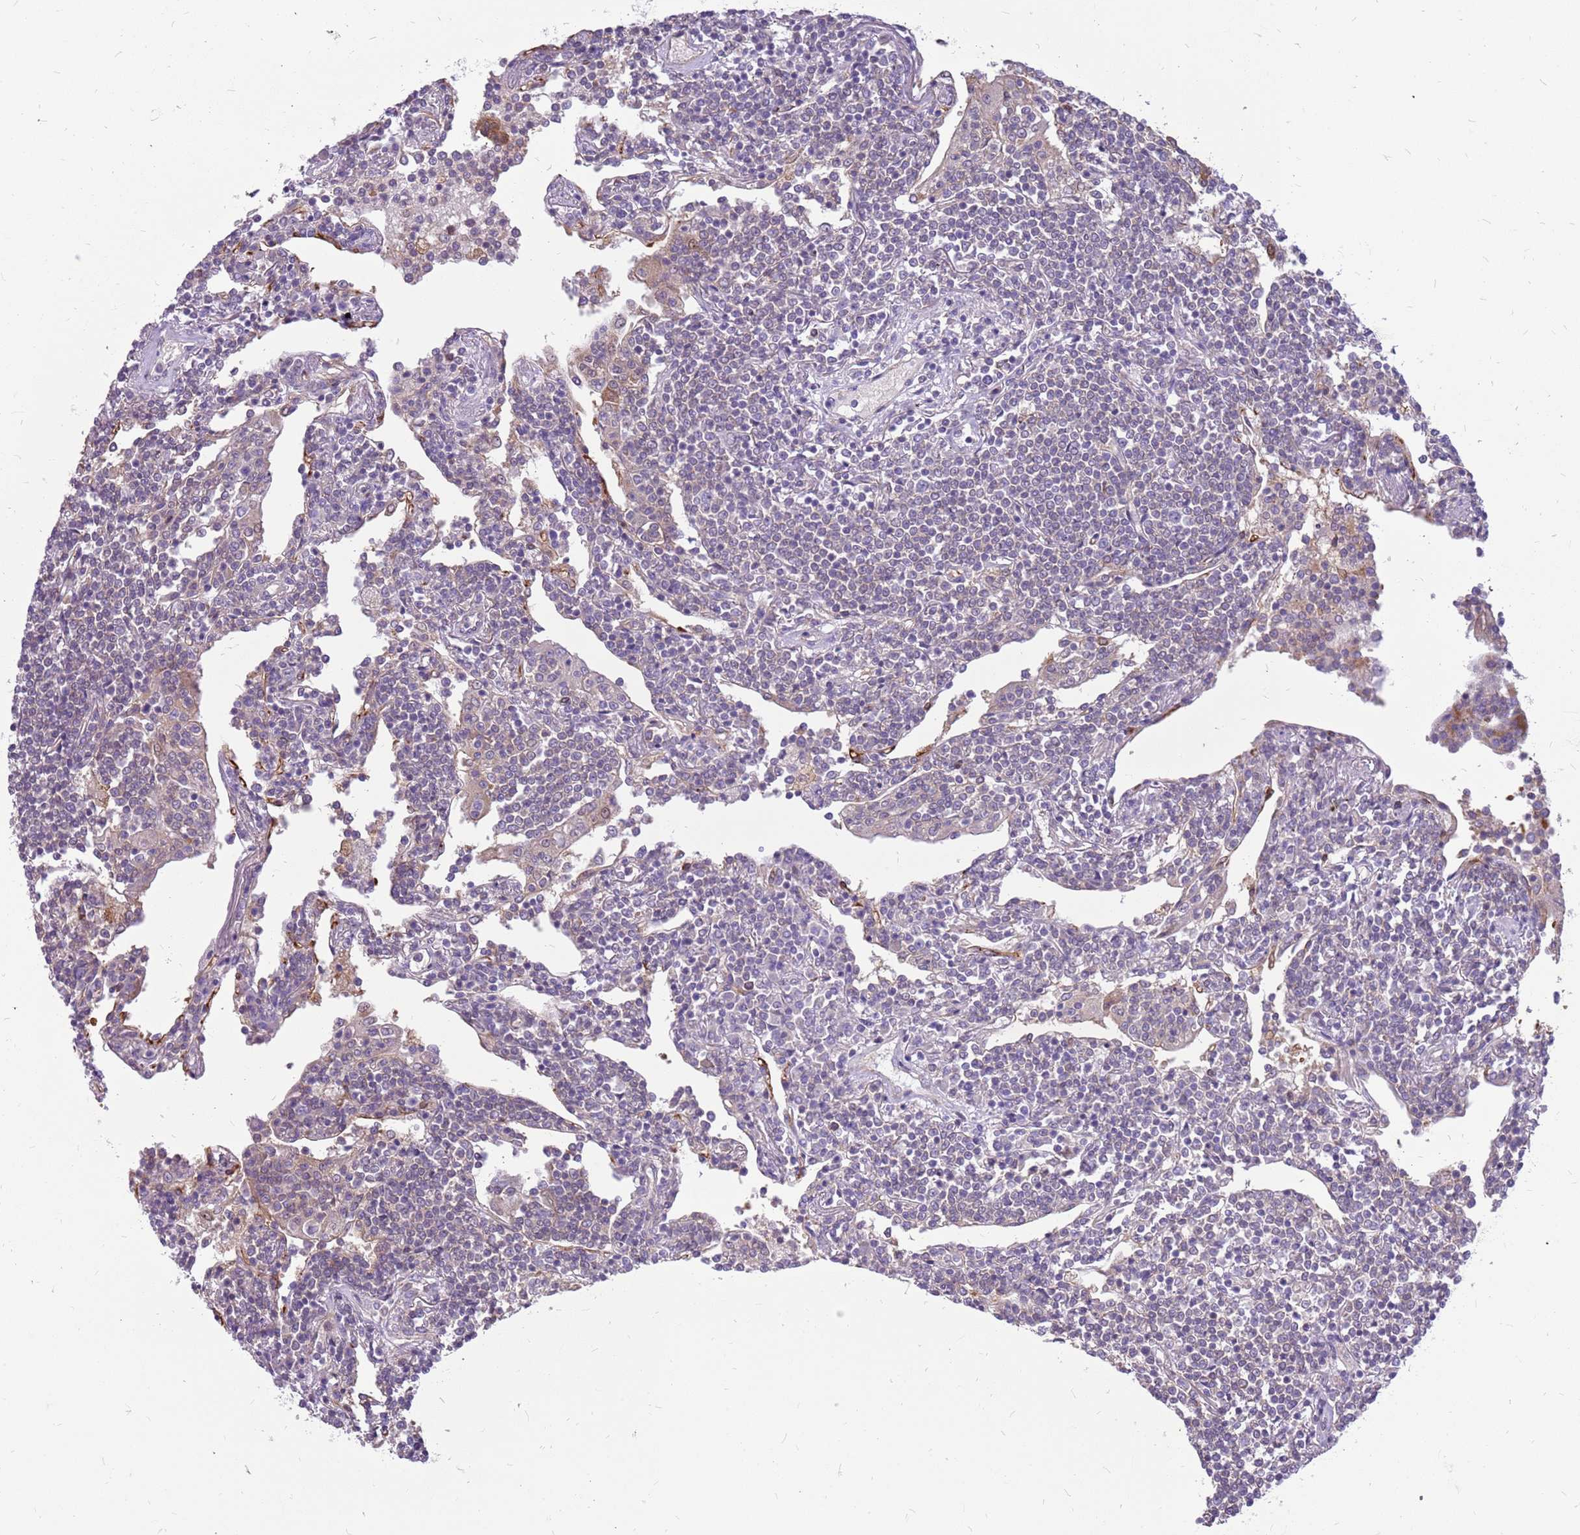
{"staining": {"intensity": "negative", "quantity": "none", "location": "none"}, "tissue": "lymphoma", "cell_type": "Tumor cells", "image_type": "cancer", "snomed": [{"axis": "morphology", "description": "Malignant lymphoma, non-Hodgkin's type, Low grade"}, {"axis": "topography", "description": "Lung"}], "caption": "The histopathology image reveals no staining of tumor cells in lymphoma. (Brightfield microscopy of DAB (3,3'-diaminobenzidine) immunohistochemistry (IHC) at high magnification).", "gene": "WDR90", "patient": {"sex": "female", "age": 71}}